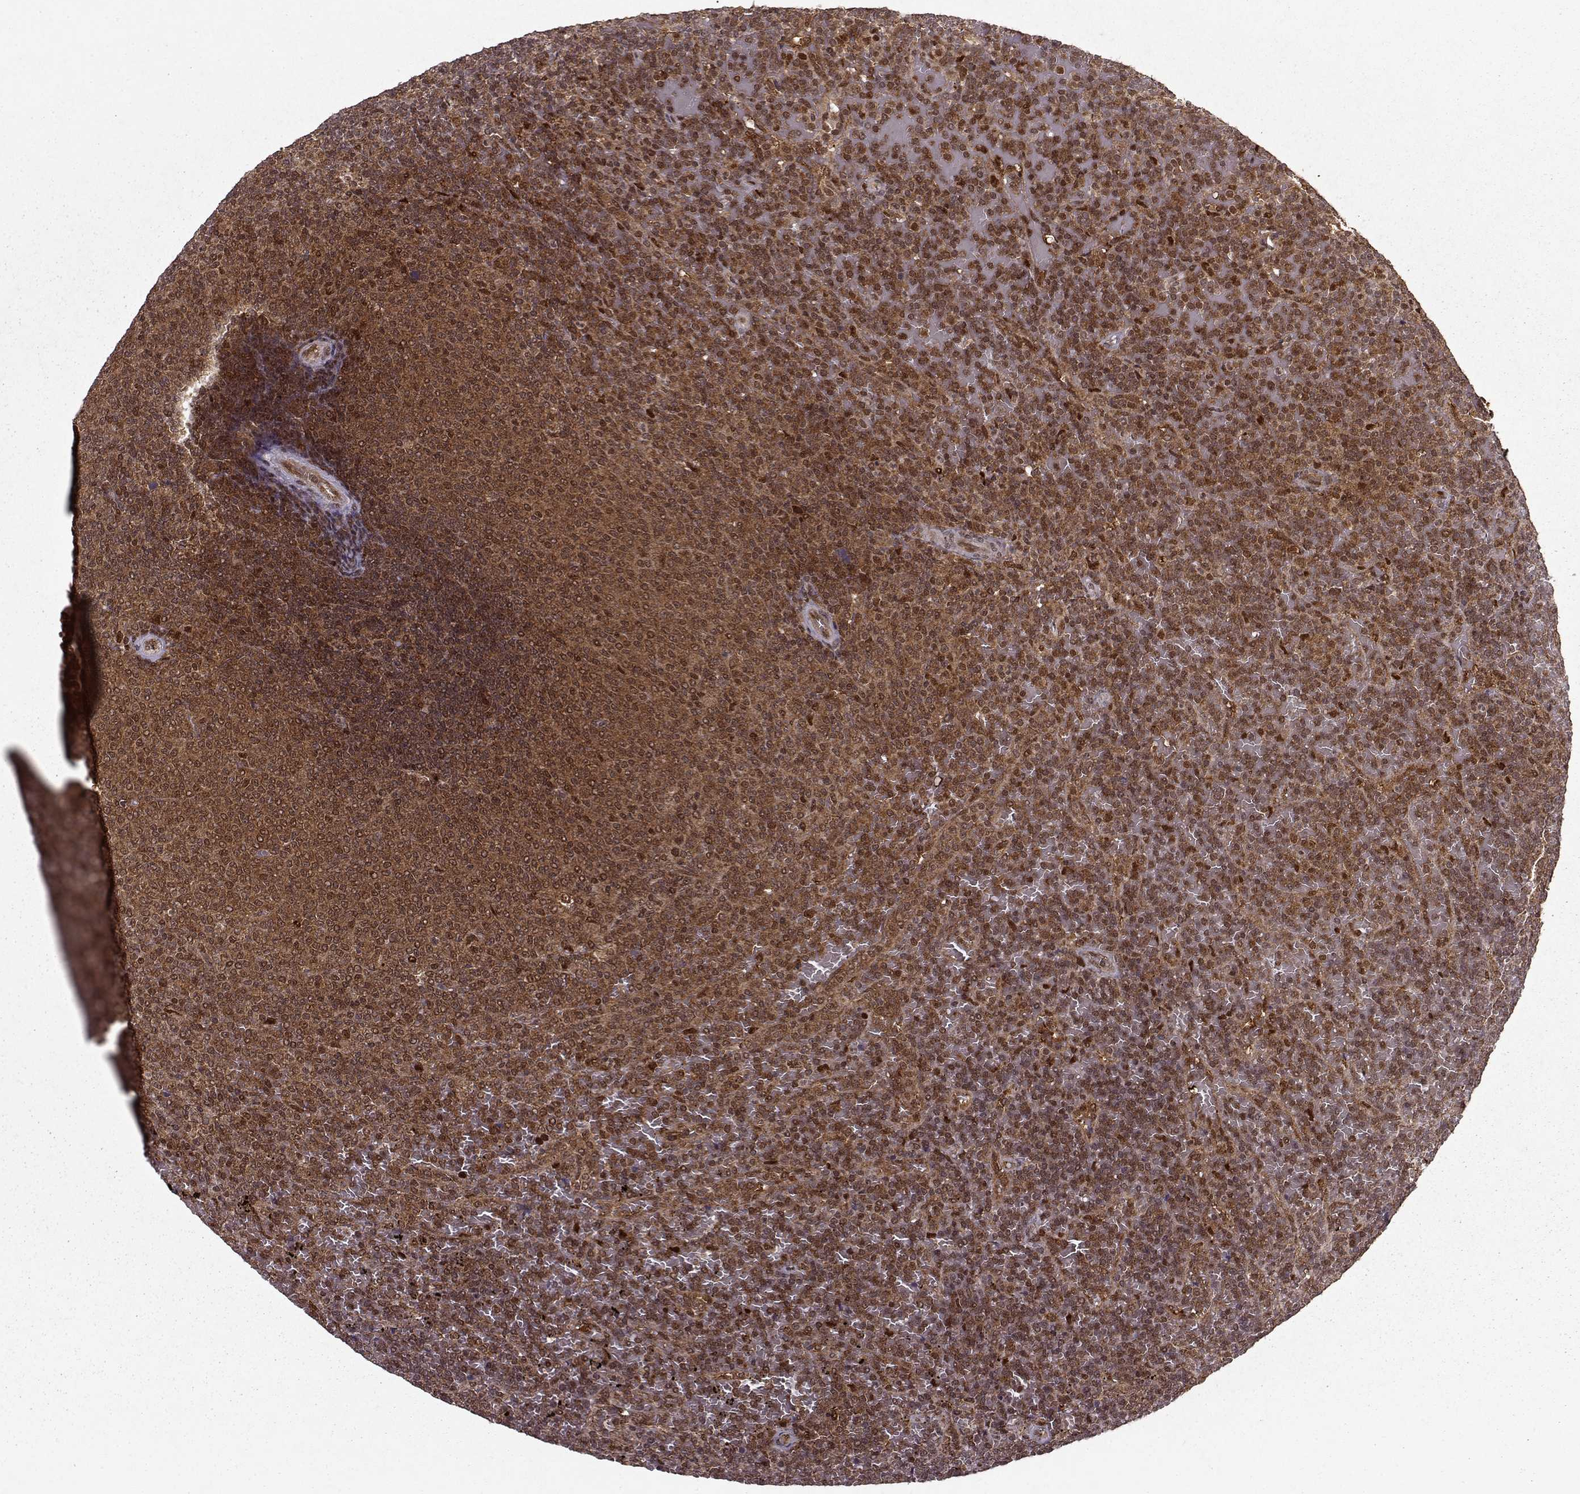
{"staining": {"intensity": "strong", "quantity": ">75%", "location": "cytoplasmic/membranous,nuclear"}, "tissue": "lymphoma", "cell_type": "Tumor cells", "image_type": "cancer", "snomed": [{"axis": "morphology", "description": "Malignant lymphoma, non-Hodgkin's type, Low grade"}, {"axis": "topography", "description": "Spleen"}], "caption": "This histopathology image shows immunohistochemistry (IHC) staining of low-grade malignant lymphoma, non-Hodgkin's type, with high strong cytoplasmic/membranous and nuclear expression in approximately >75% of tumor cells.", "gene": "PSMA7", "patient": {"sex": "female", "age": 77}}